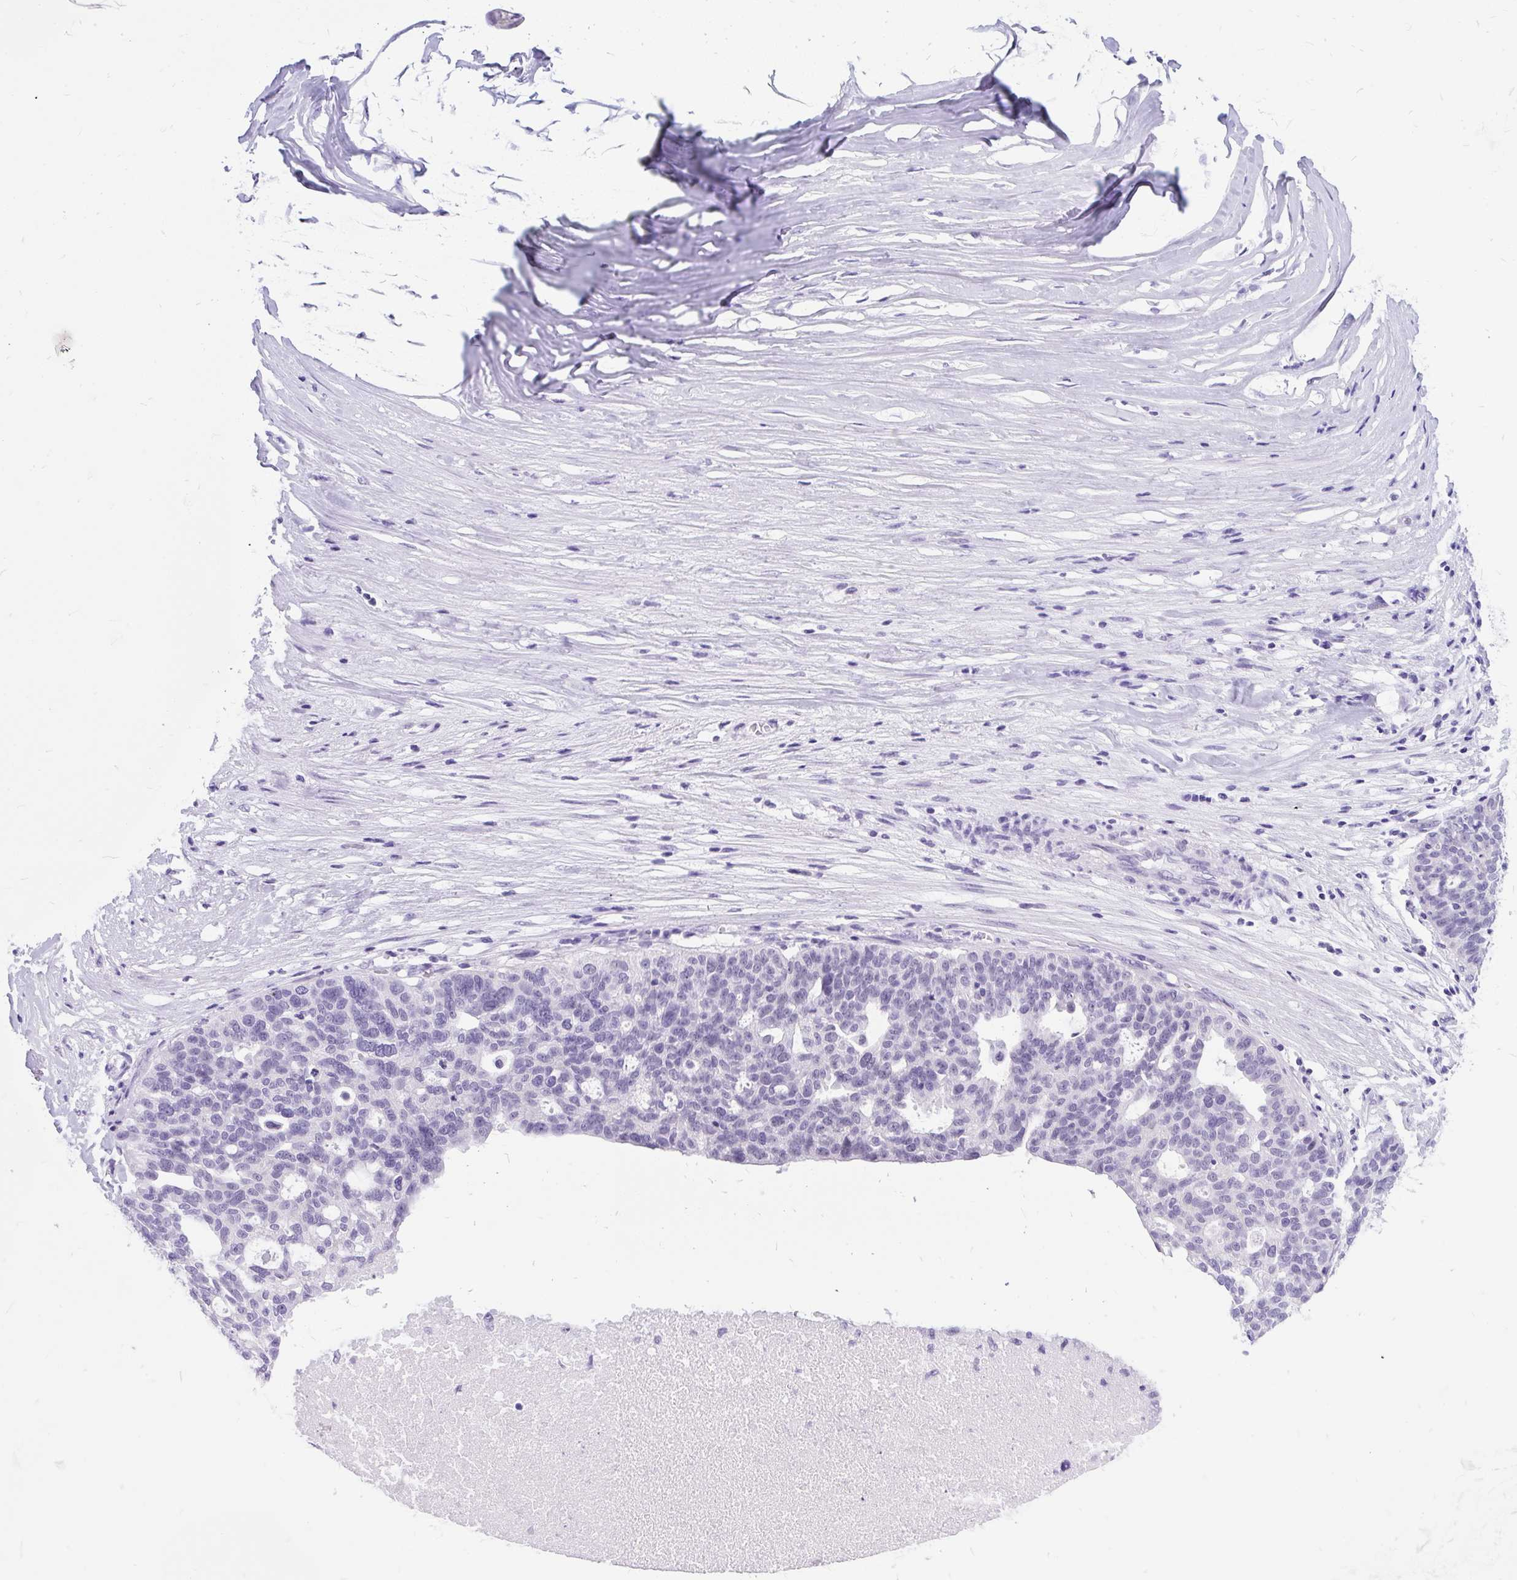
{"staining": {"intensity": "negative", "quantity": "none", "location": "none"}, "tissue": "ovarian cancer", "cell_type": "Tumor cells", "image_type": "cancer", "snomed": [{"axis": "morphology", "description": "Cystadenocarcinoma, serous, NOS"}, {"axis": "topography", "description": "Ovary"}], "caption": "This image is of ovarian cancer stained with IHC to label a protein in brown with the nuclei are counter-stained blue. There is no expression in tumor cells. Nuclei are stained in blue.", "gene": "SCGB1A1", "patient": {"sex": "female", "age": 59}}